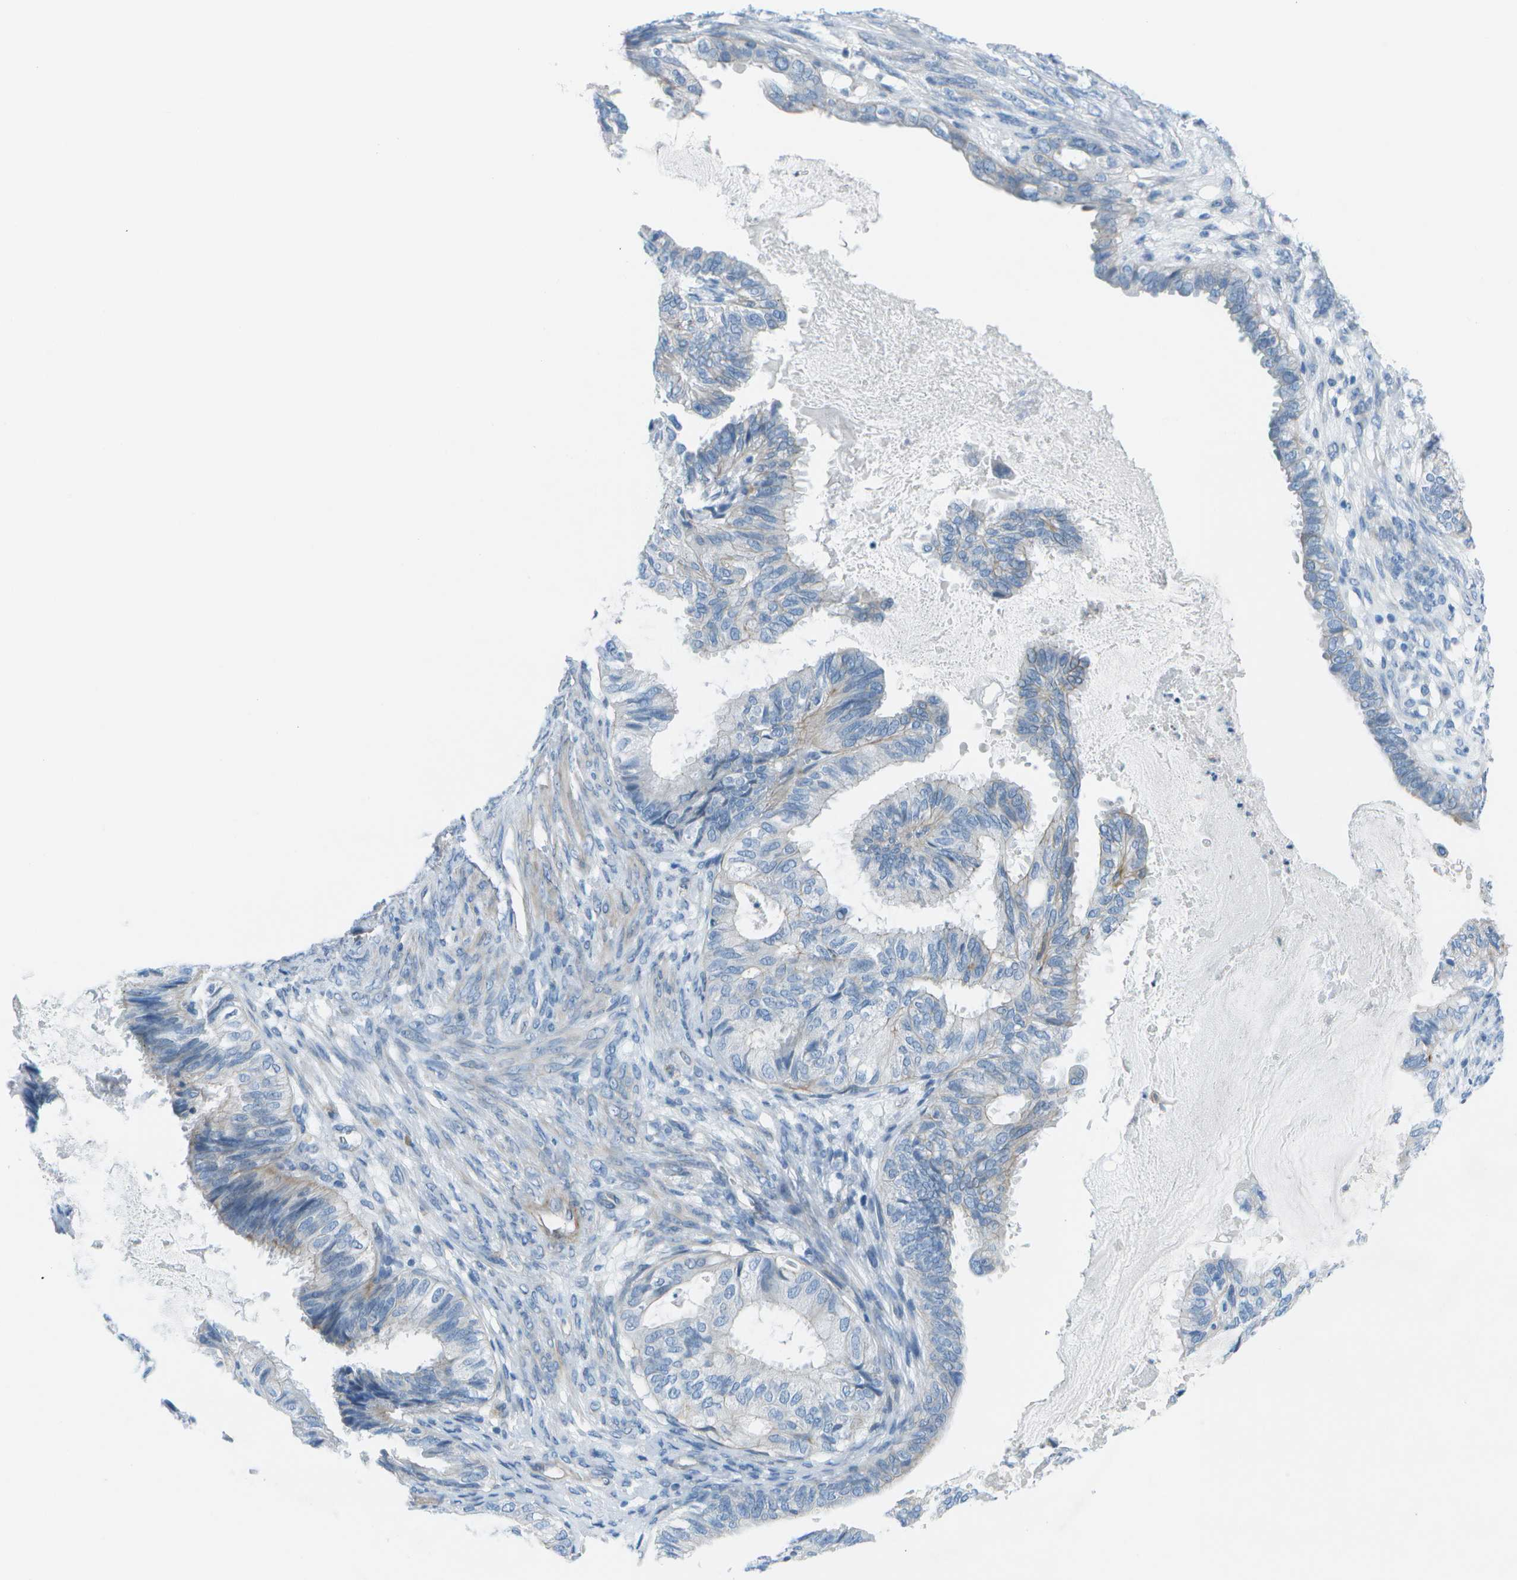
{"staining": {"intensity": "negative", "quantity": "none", "location": "none"}, "tissue": "cervical cancer", "cell_type": "Tumor cells", "image_type": "cancer", "snomed": [{"axis": "morphology", "description": "Normal tissue, NOS"}, {"axis": "morphology", "description": "Adenocarcinoma, NOS"}, {"axis": "topography", "description": "Cervix"}, {"axis": "topography", "description": "Endometrium"}], "caption": "This is a photomicrograph of IHC staining of adenocarcinoma (cervical), which shows no expression in tumor cells. Brightfield microscopy of IHC stained with DAB (brown) and hematoxylin (blue), captured at high magnification.", "gene": "SORBS3", "patient": {"sex": "female", "age": 86}}